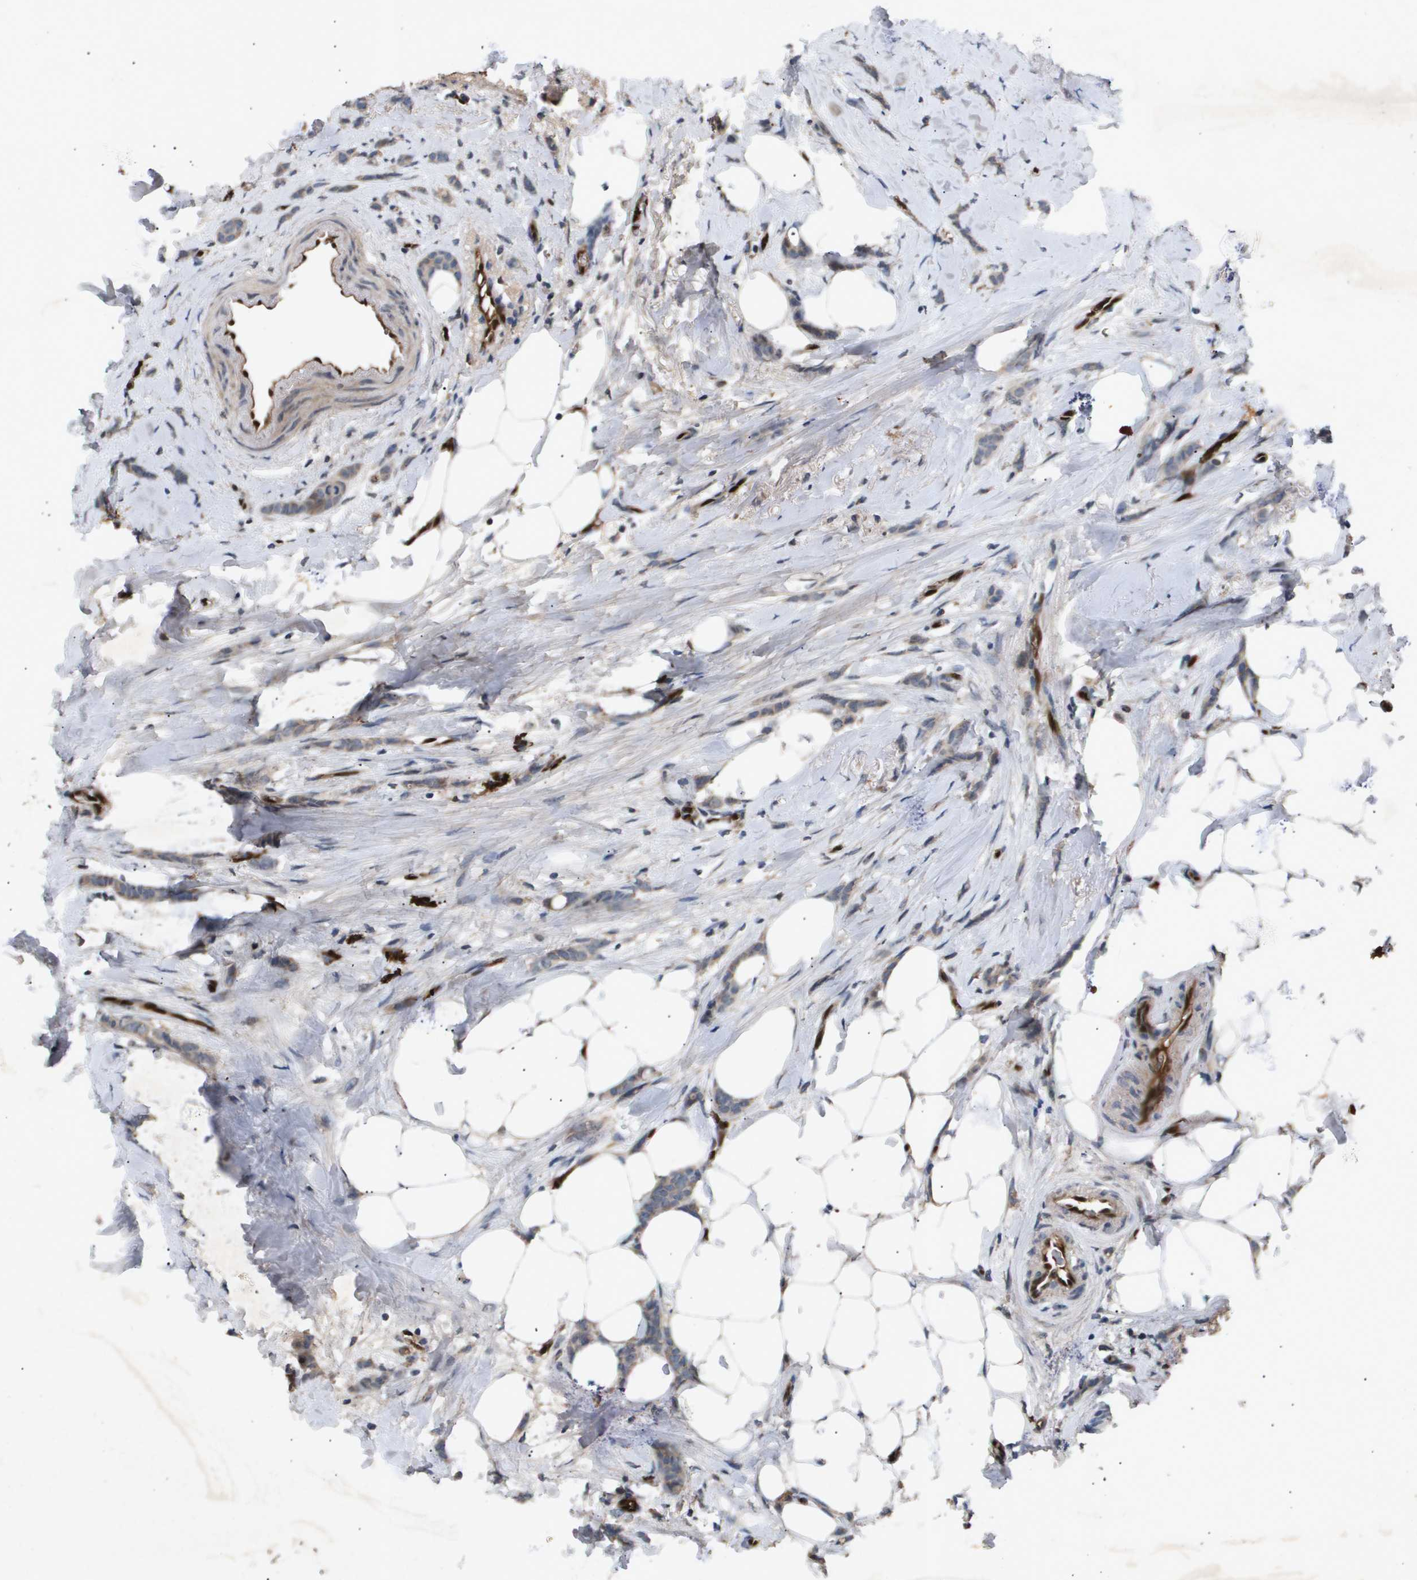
{"staining": {"intensity": "weak", "quantity": "25%-75%", "location": "cytoplasmic/membranous"}, "tissue": "breast cancer", "cell_type": "Tumor cells", "image_type": "cancer", "snomed": [{"axis": "morphology", "description": "Lobular carcinoma, in situ"}, {"axis": "morphology", "description": "Lobular carcinoma"}, {"axis": "topography", "description": "Breast"}], "caption": "Immunohistochemistry (DAB) staining of lobular carcinoma (breast) displays weak cytoplasmic/membranous protein positivity in approximately 25%-75% of tumor cells.", "gene": "ERG", "patient": {"sex": "female", "age": 41}}